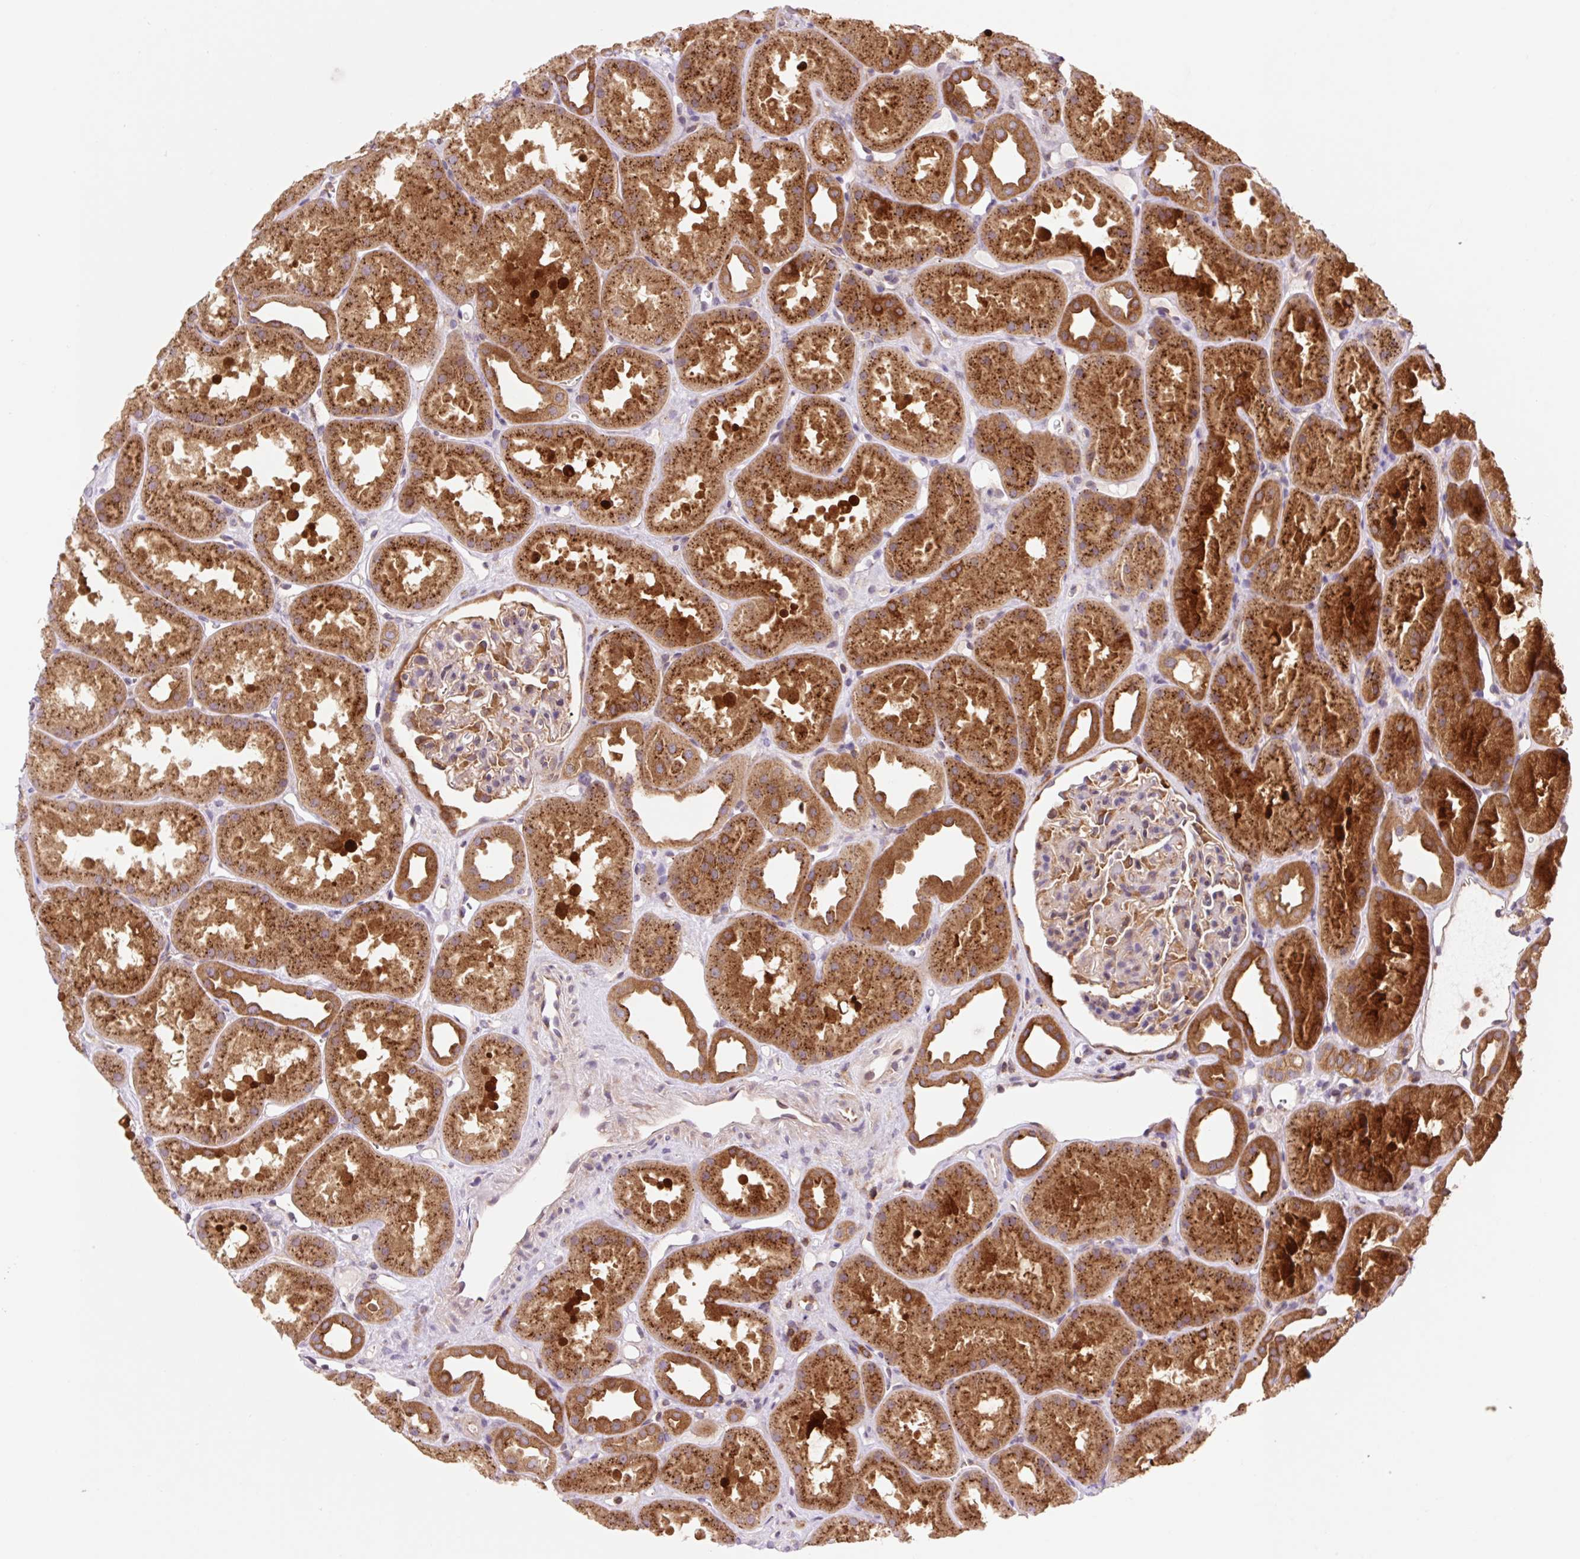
{"staining": {"intensity": "weak", "quantity": "25%-75%", "location": "cytoplasmic/membranous"}, "tissue": "kidney", "cell_type": "Cells in glomeruli", "image_type": "normal", "snomed": [{"axis": "morphology", "description": "Normal tissue, NOS"}, {"axis": "topography", "description": "Kidney"}], "caption": "This is an image of immunohistochemistry staining of unremarkable kidney, which shows weak positivity in the cytoplasmic/membranous of cells in glomeruli.", "gene": "VPS4A", "patient": {"sex": "male", "age": 61}}